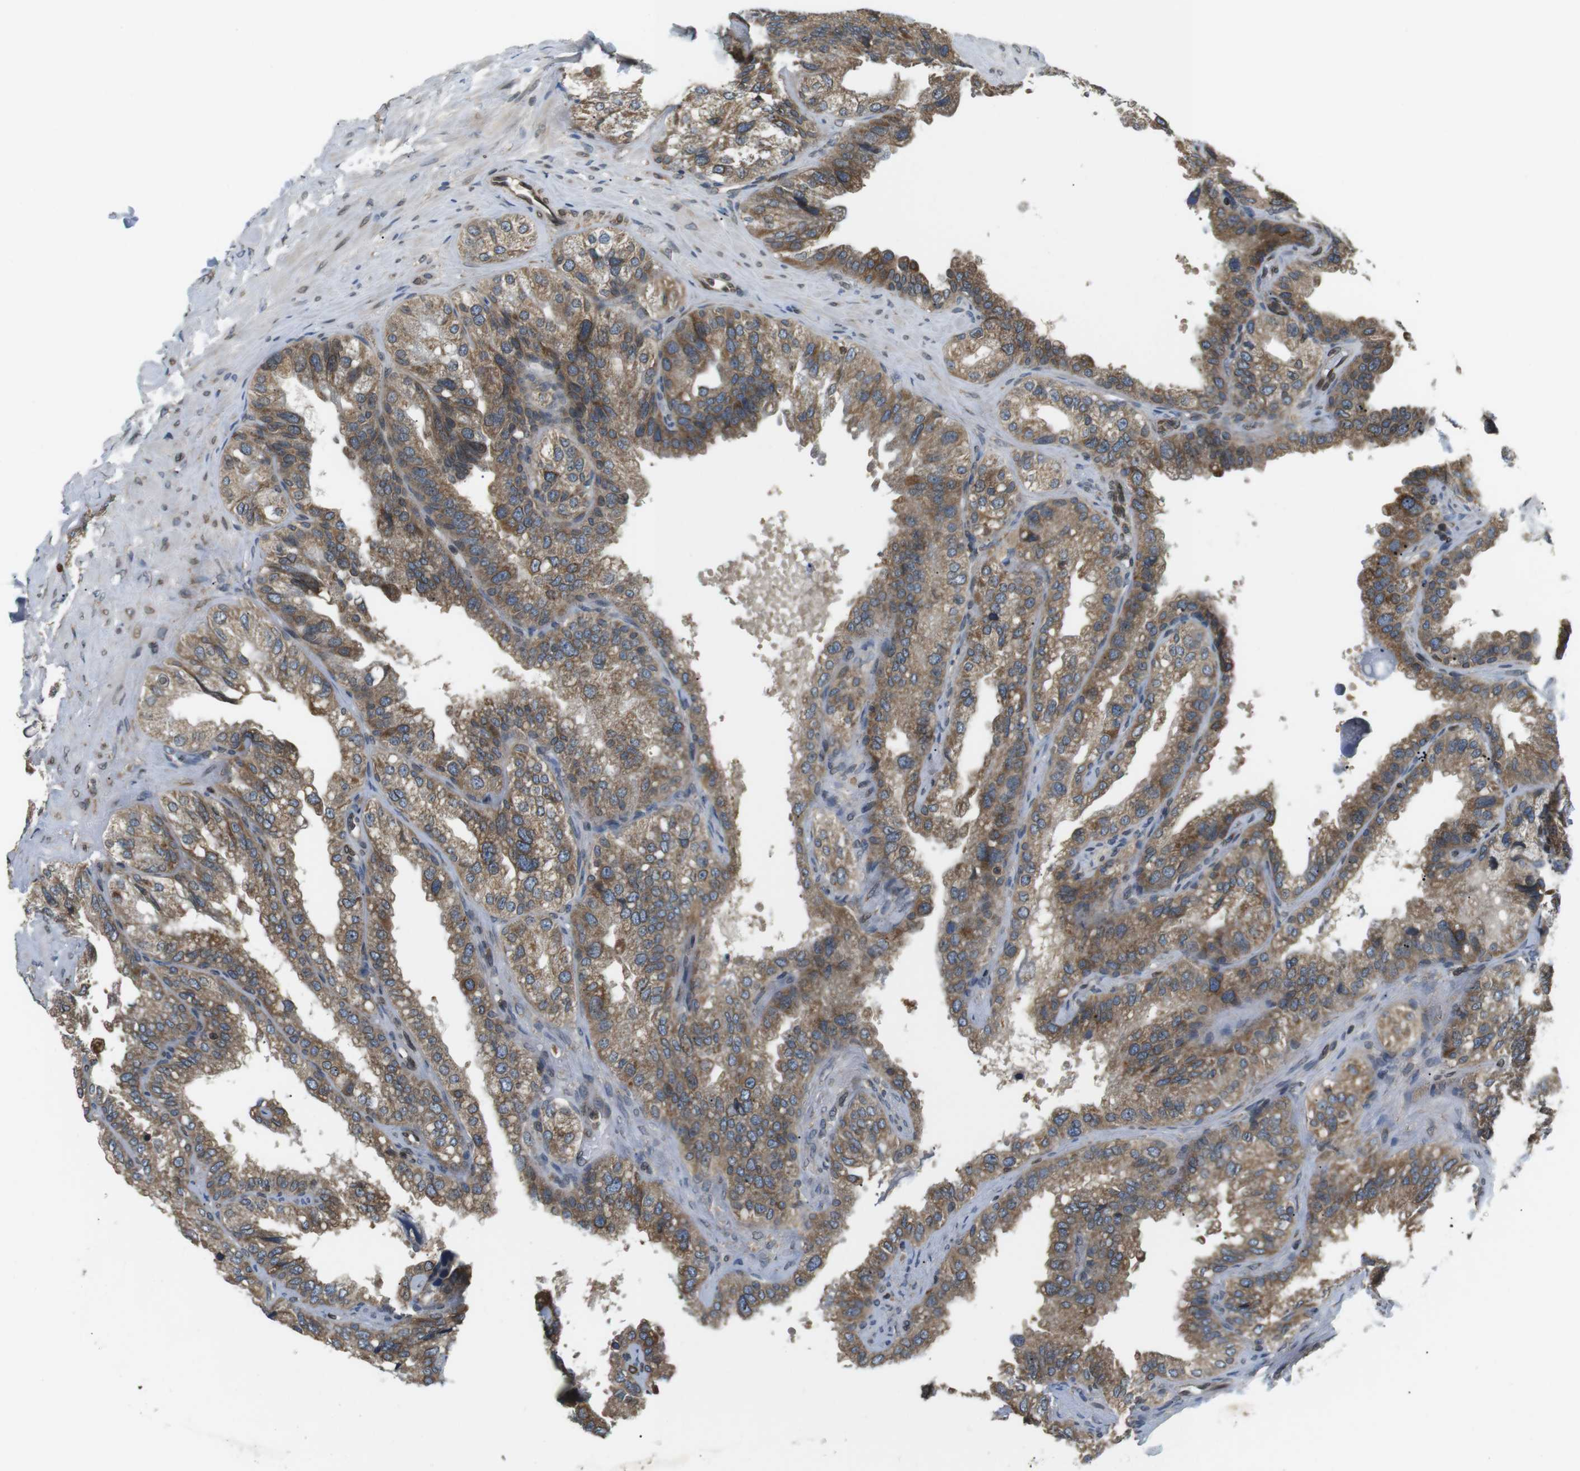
{"staining": {"intensity": "moderate", "quantity": ">75%", "location": "cytoplasmic/membranous"}, "tissue": "seminal vesicle", "cell_type": "Glandular cells", "image_type": "normal", "snomed": [{"axis": "morphology", "description": "Normal tissue, NOS"}, {"axis": "topography", "description": "Seminal veicle"}], "caption": "Immunohistochemistry (IHC) of unremarkable human seminal vesicle displays medium levels of moderate cytoplasmic/membranous staining in approximately >75% of glandular cells.", "gene": "TMX4", "patient": {"sex": "male", "age": 68}}